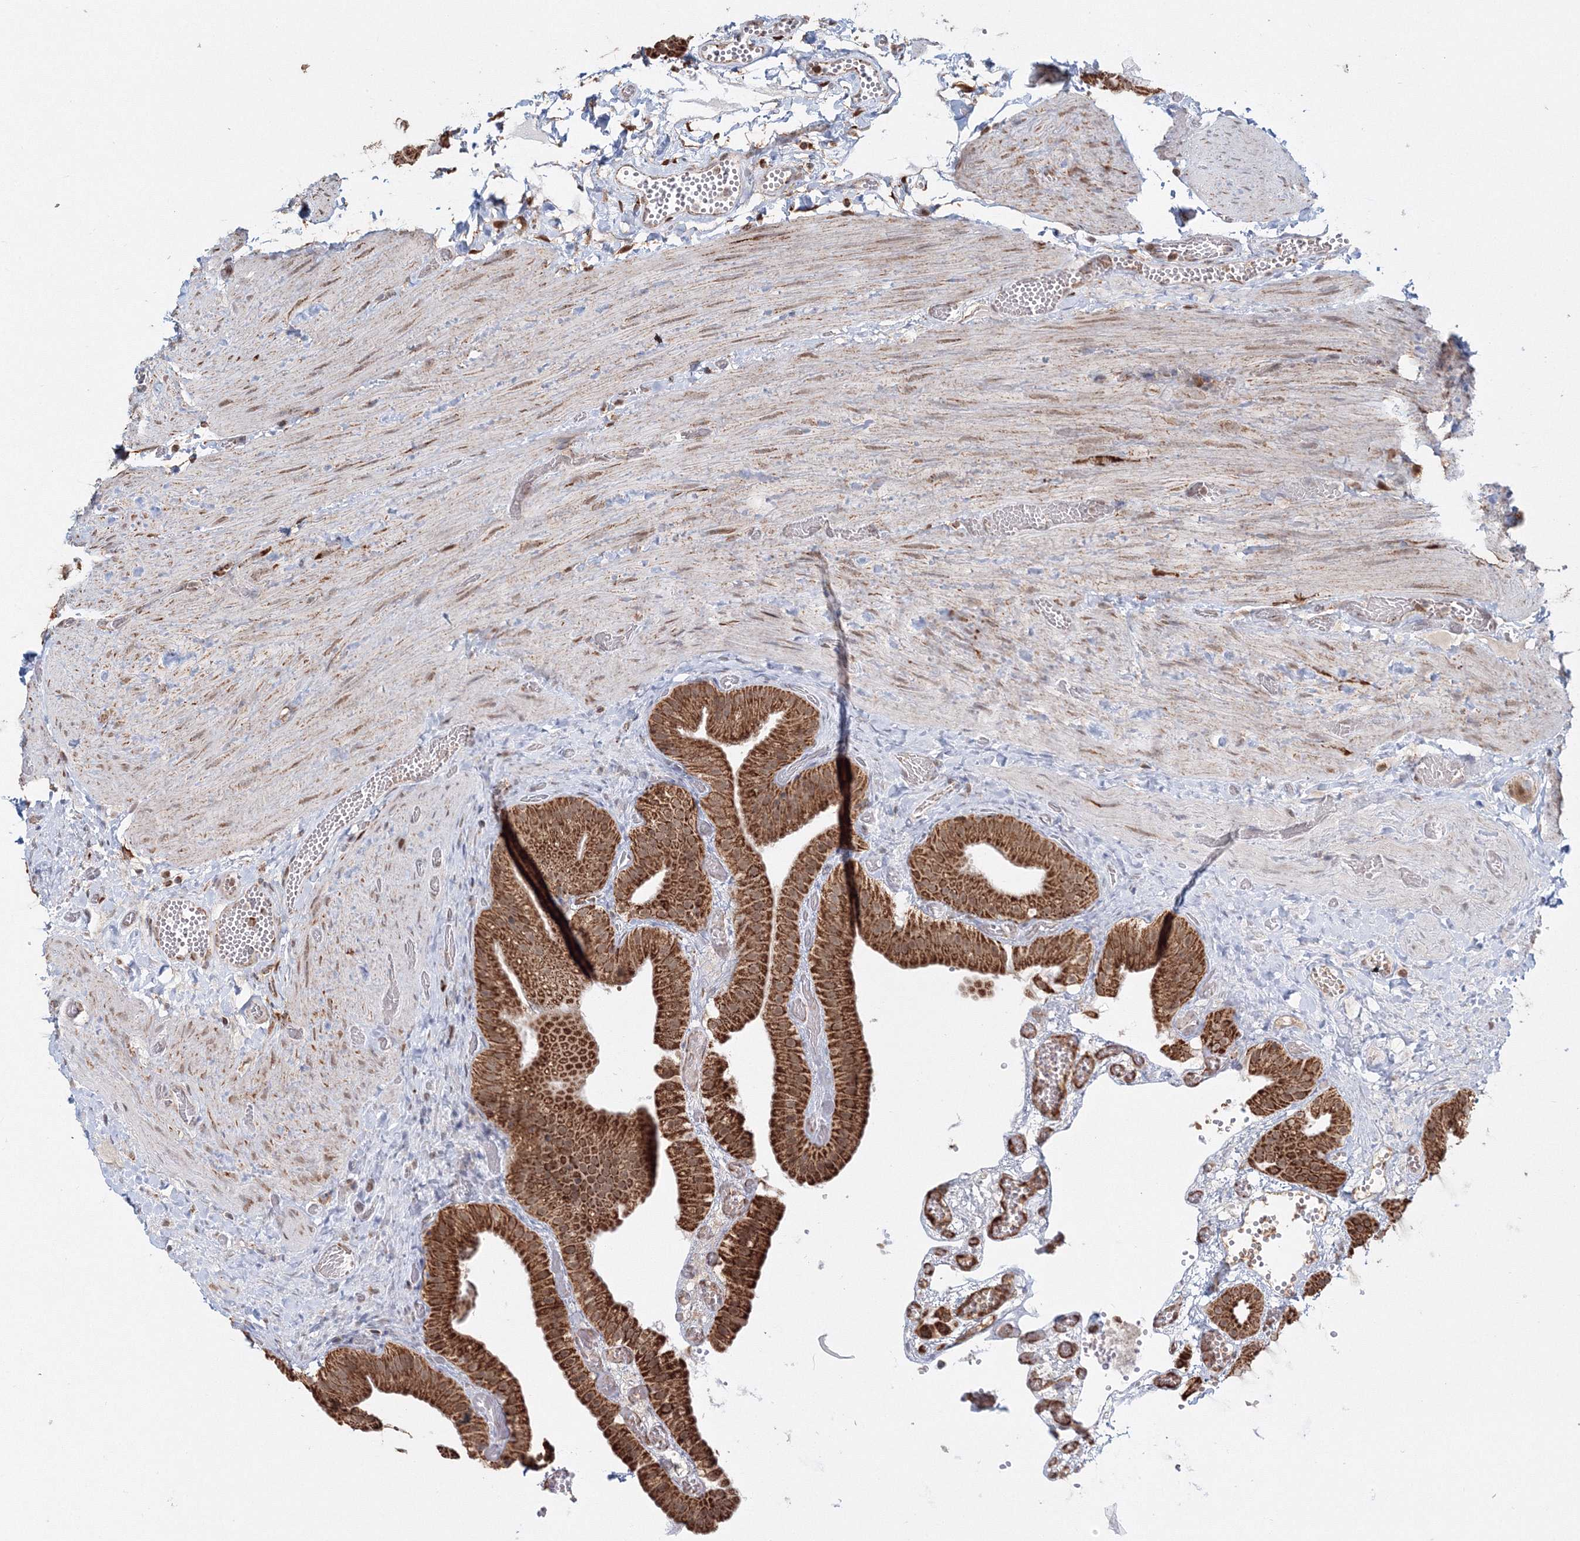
{"staining": {"intensity": "strong", "quantity": ">75%", "location": "cytoplasmic/membranous"}, "tissue": "gallbladder", "cell_type": "Glandular cells", "image_type": "normal", "snomed": [{"axis": "morphology", "description": "Normal tissue, NOS"}, {"axis": "topography", "description": "Gallbladder"}], "caption": "Gallbladder stained with DAB immunohistochemistry reveals high levels of strong cytoplasmic/membranous staining in about >75% of glandular cells. (IHC, brightfield microscopy, high magnification).", "gene": "PSMD6", "patient": {"sex": "female", "age": 64}}